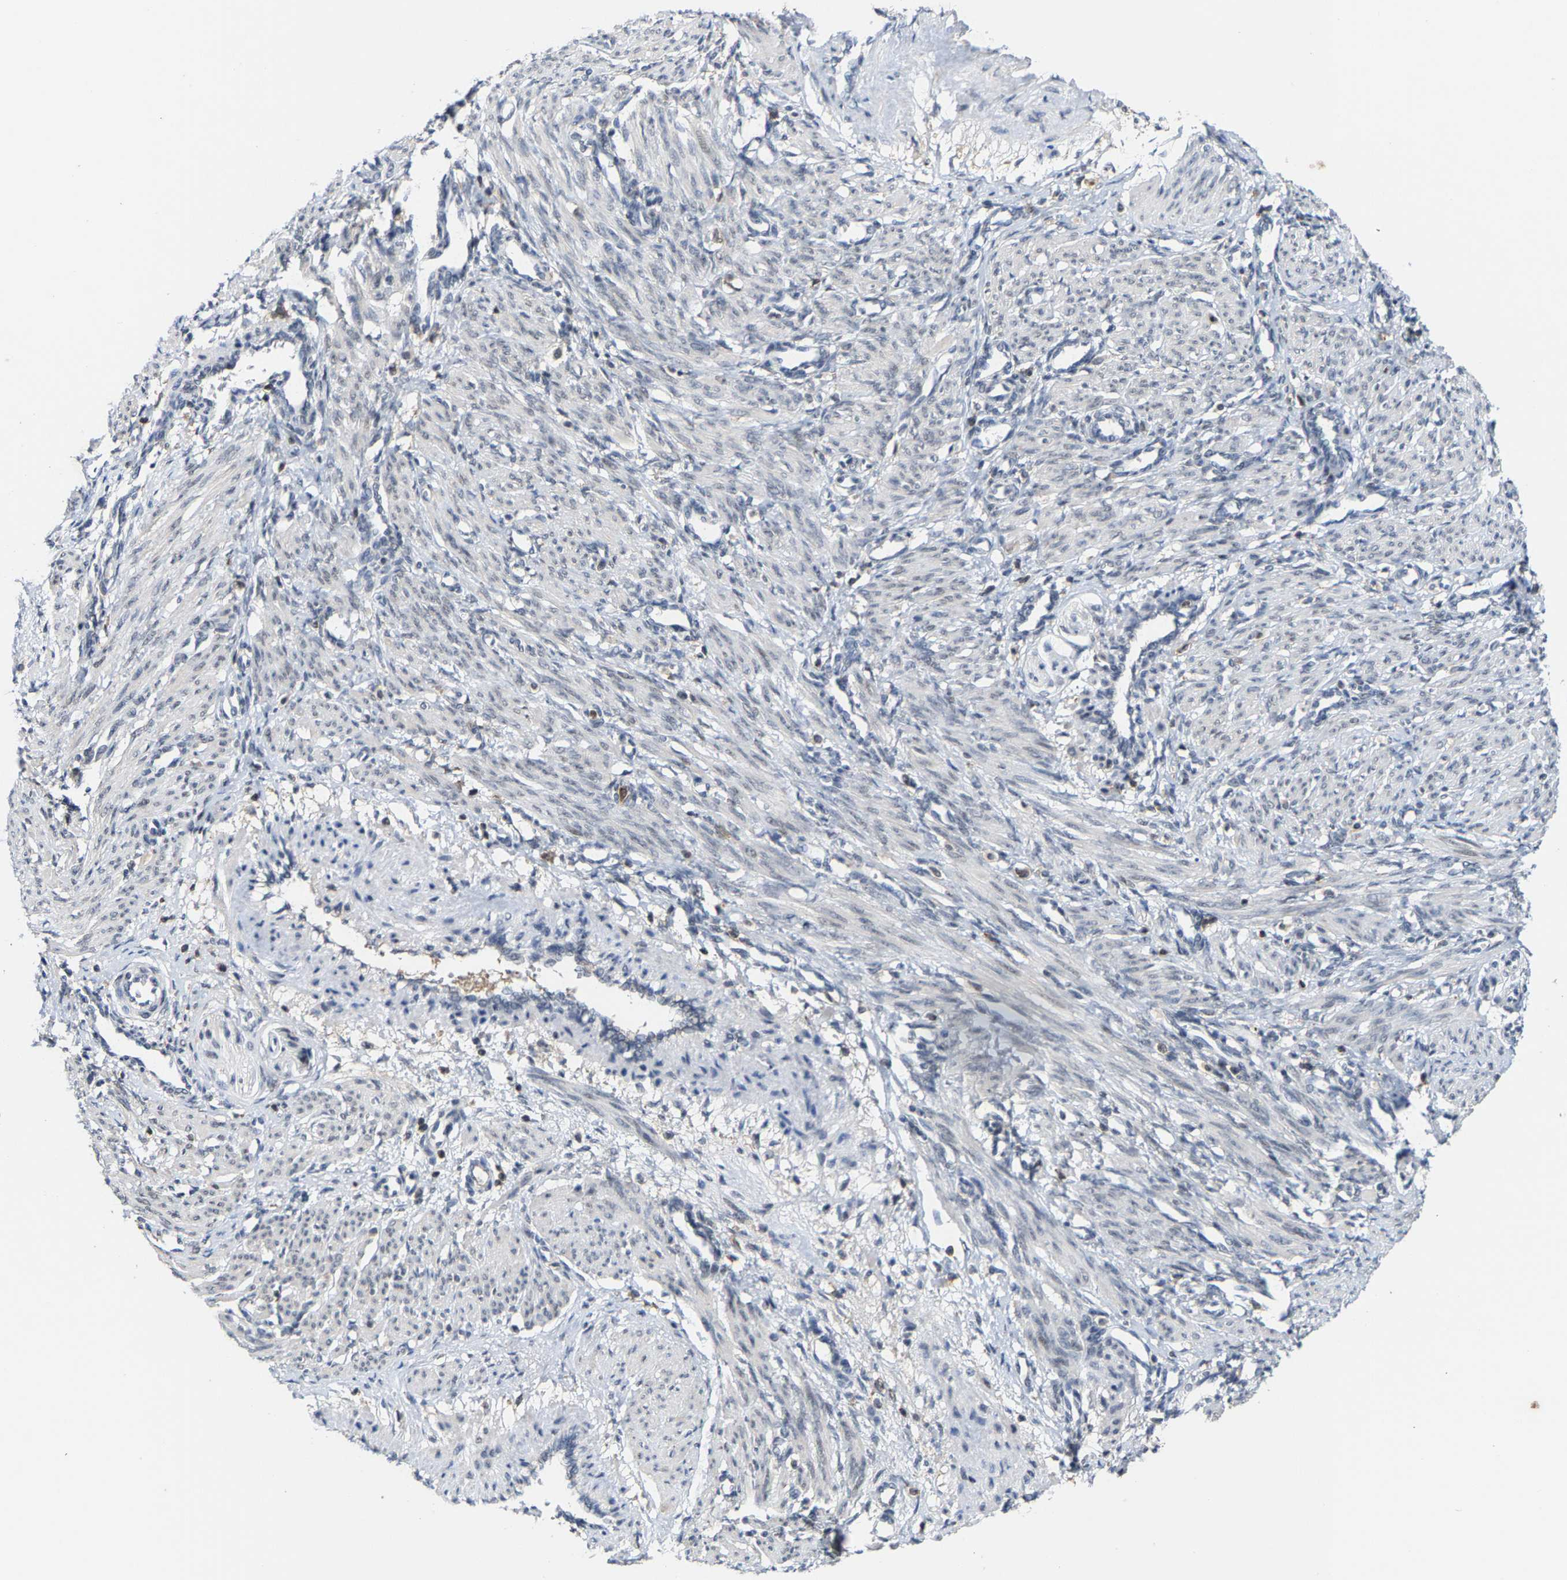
{"staining": {"intensity": "negative", "quantity": "none", "location": "none"}, "tissue": "smooth muscle", "cell_type": "Smooth muscle cells", "image_type": "normal", "snomed": [{"axis": "morphology", "description": "Normal tissue, NOS"}, {"axis": "topography", "description": "Endometrium"}], "caption": "This micrograph is of benign smooth muscle stained with IHC to label a protein in brown with the nuclei are counter-stained blue. There is no expression in smooth muscle cells. (DAB immunohistochemistry (IHC), high magnification).", "gene": "FGD3", "patient": {"sex": "female", "age": 33}}